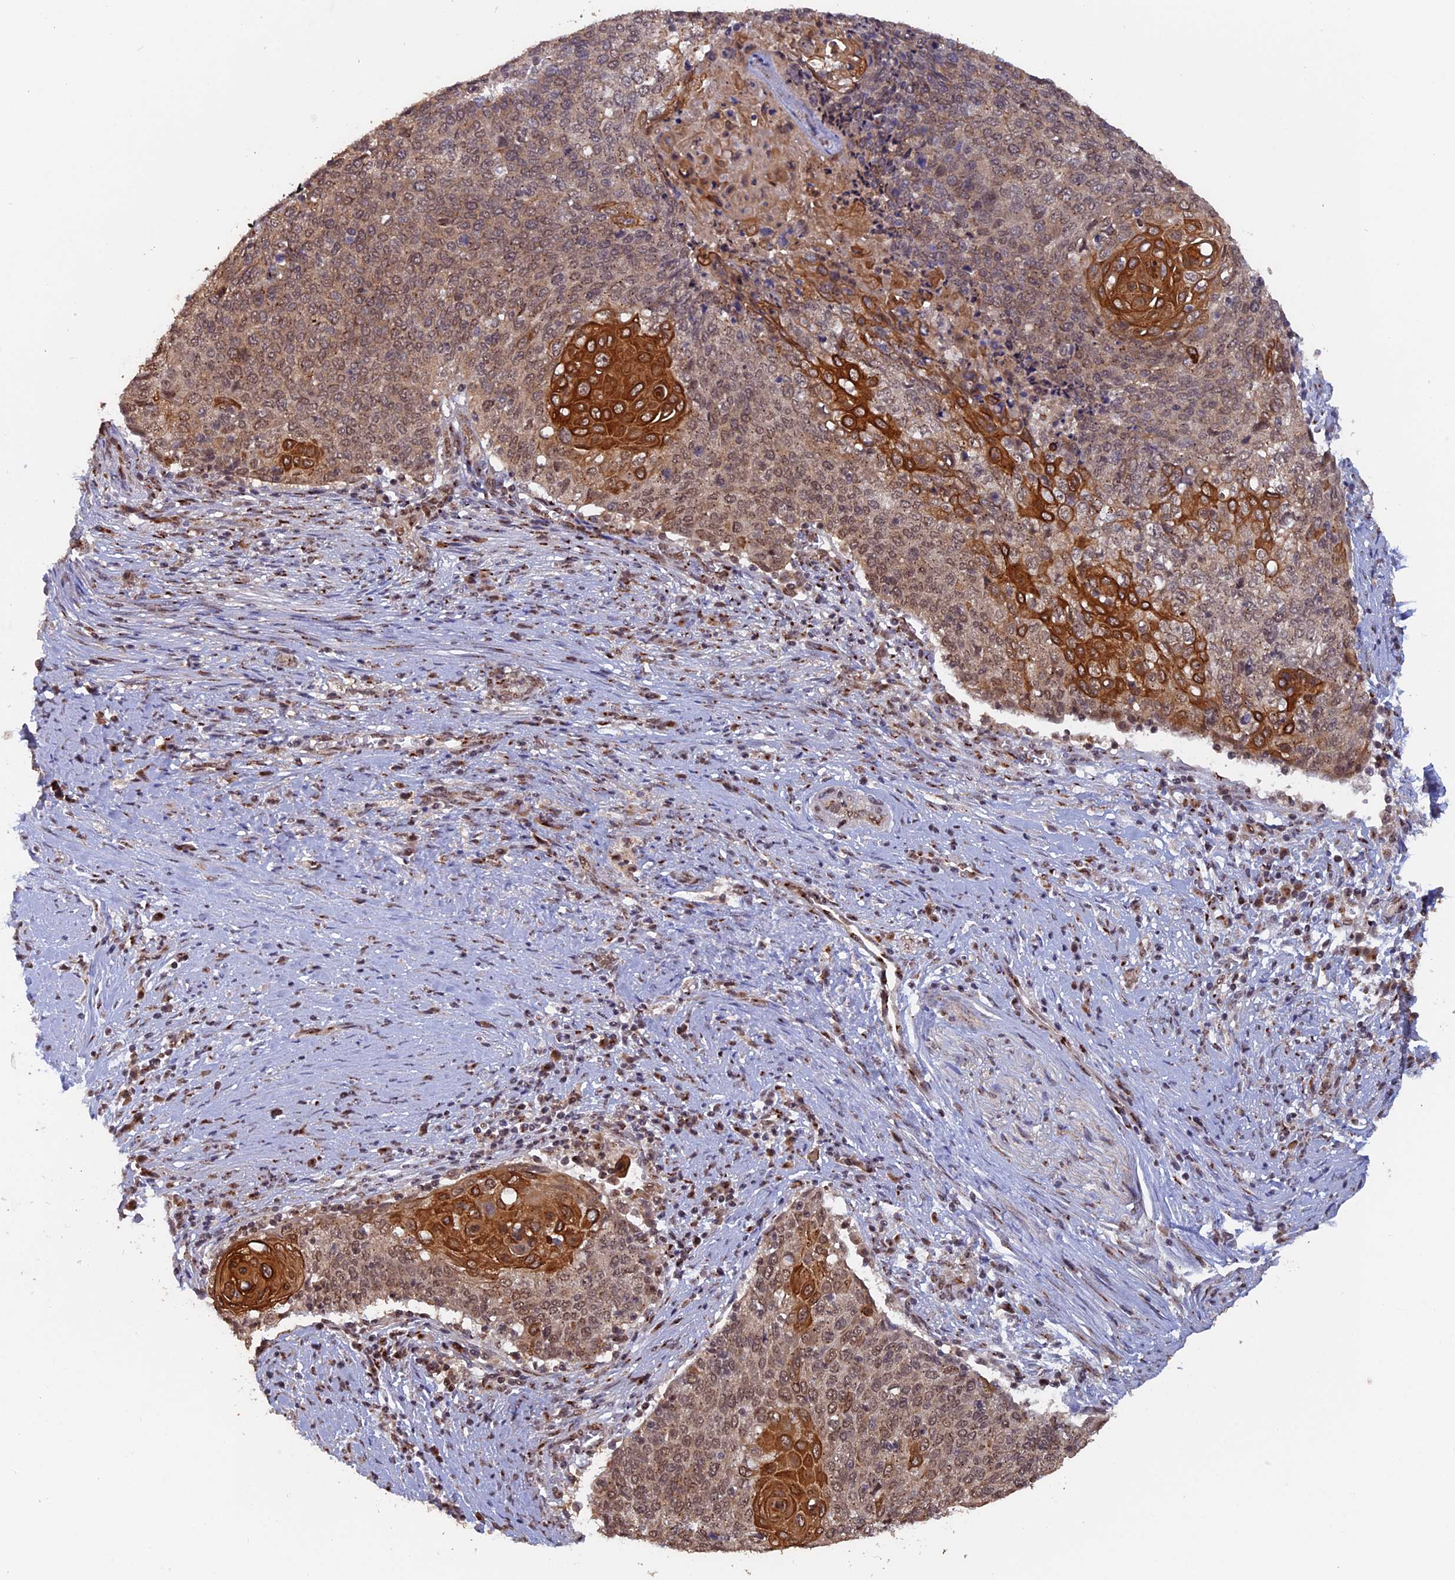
{"staining": {"intensity": "moderate", "quantity": ">75%", "location": "cytoplasmic/membranous,nuclear"}, "tissue": "cervical cancer", "cell_type": "Tumor cells", "image_type": "cancer", "snomed": [{"axis": "morphology", "description": "Squamous cell carcinoma, NOS"}, {"axis": "topography", "description": "Cervix"}], "caption": "A brown stain shows moderate cytoplasmic/membranous and nuclear expression of a protein in human cervical cancer tumor cells.", "gene": "PIGQ", "patient": {"sex": "female", "age": 39}}